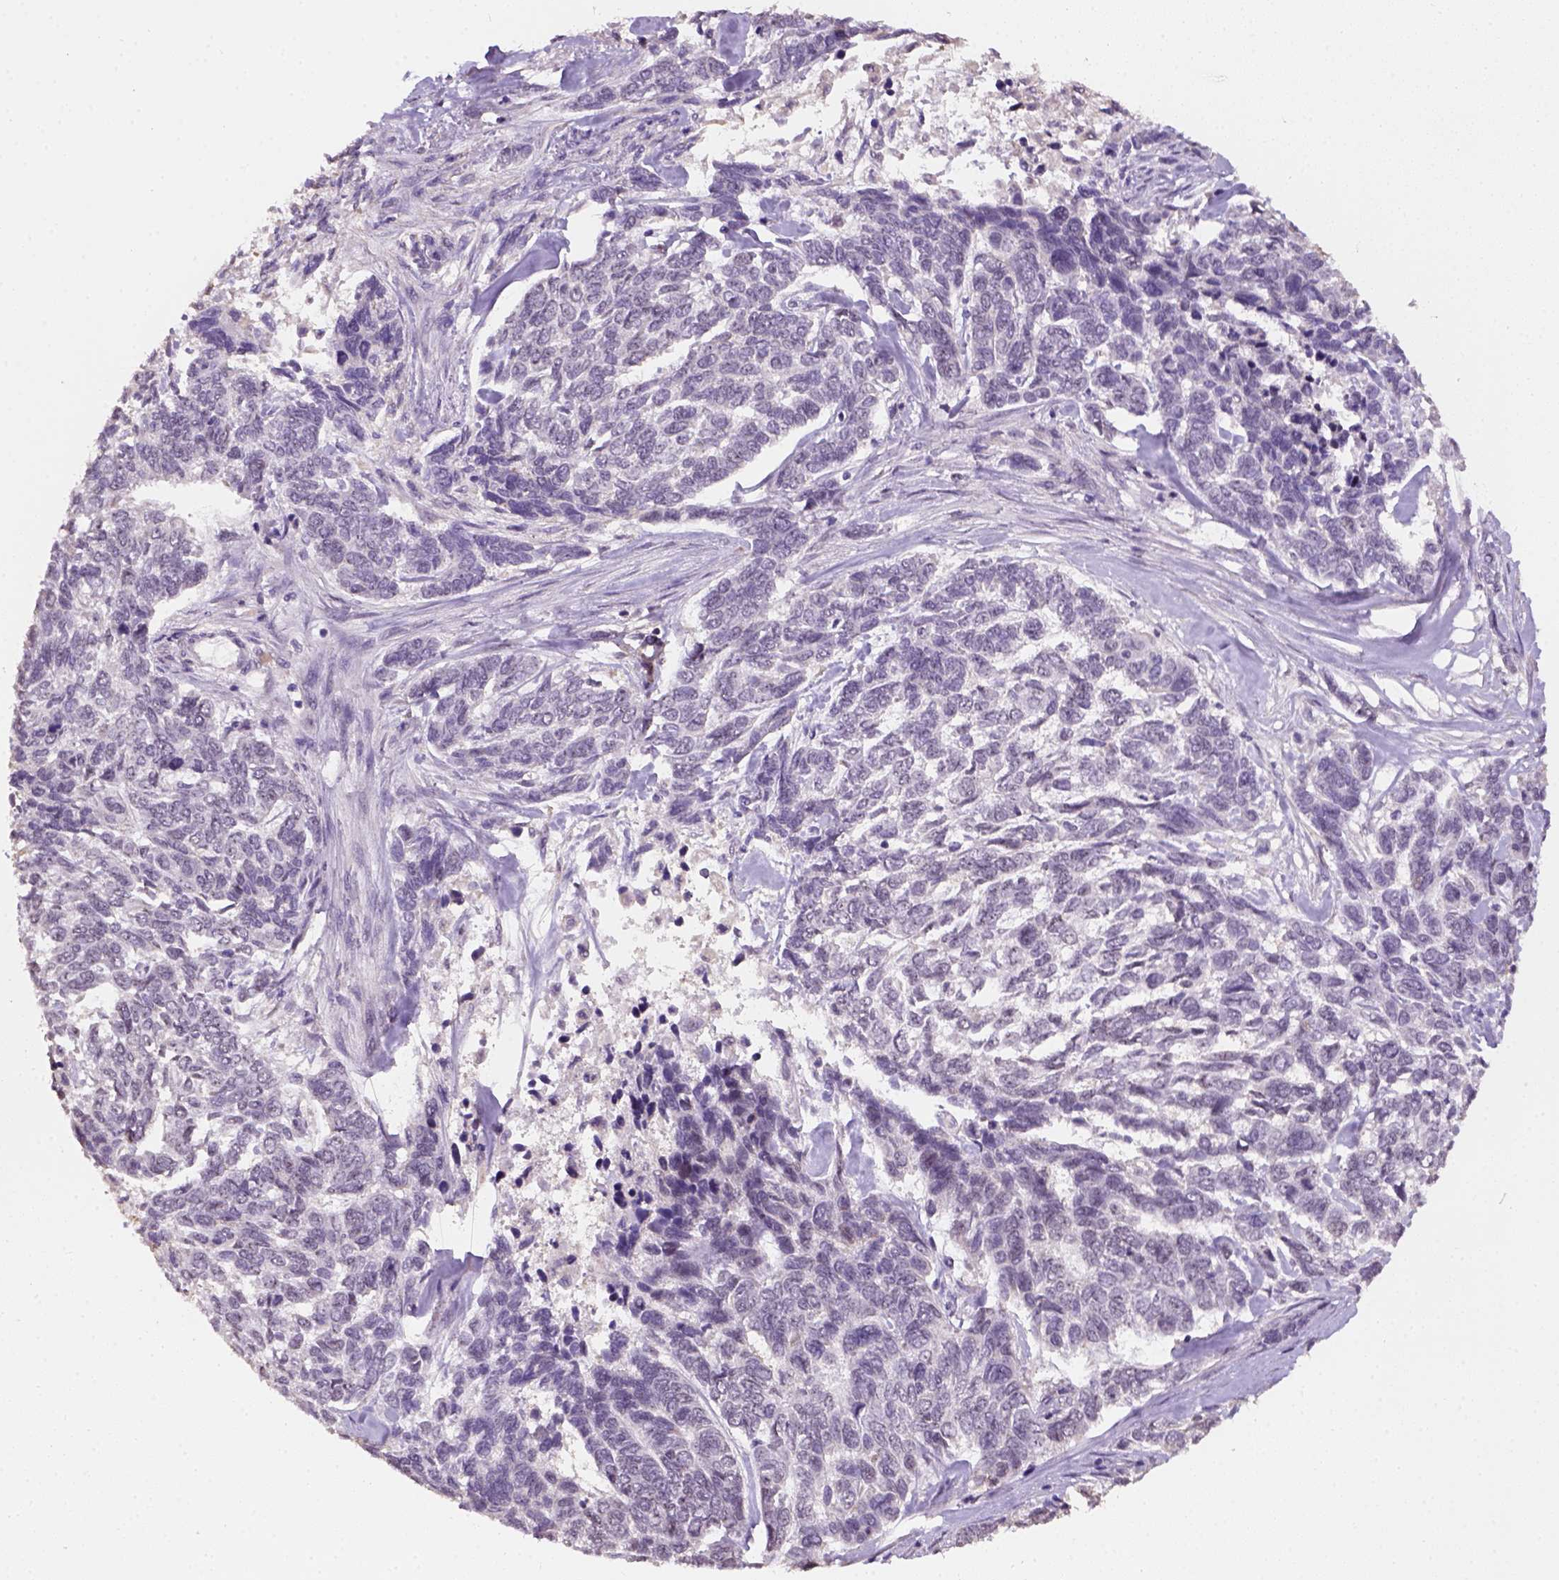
{"staining": {"intensity": "negative", "quantity": "none", "location": "none"}, "tissue": "skin cancer", "cell_type": "Tumor cells", "image_type": "cancer", "snomed": [{"axis": "morphology", "description": "Basal cell carcinoma"}, {"axis": "topography", "description": "Skin"}], "caption": "Histopathology image shows no protein staining in tumor cells of skin cancer (basal cell carcinoma) tissue.", "gene": "DDX50", "patient": {"sex": "female", "age": 65}}